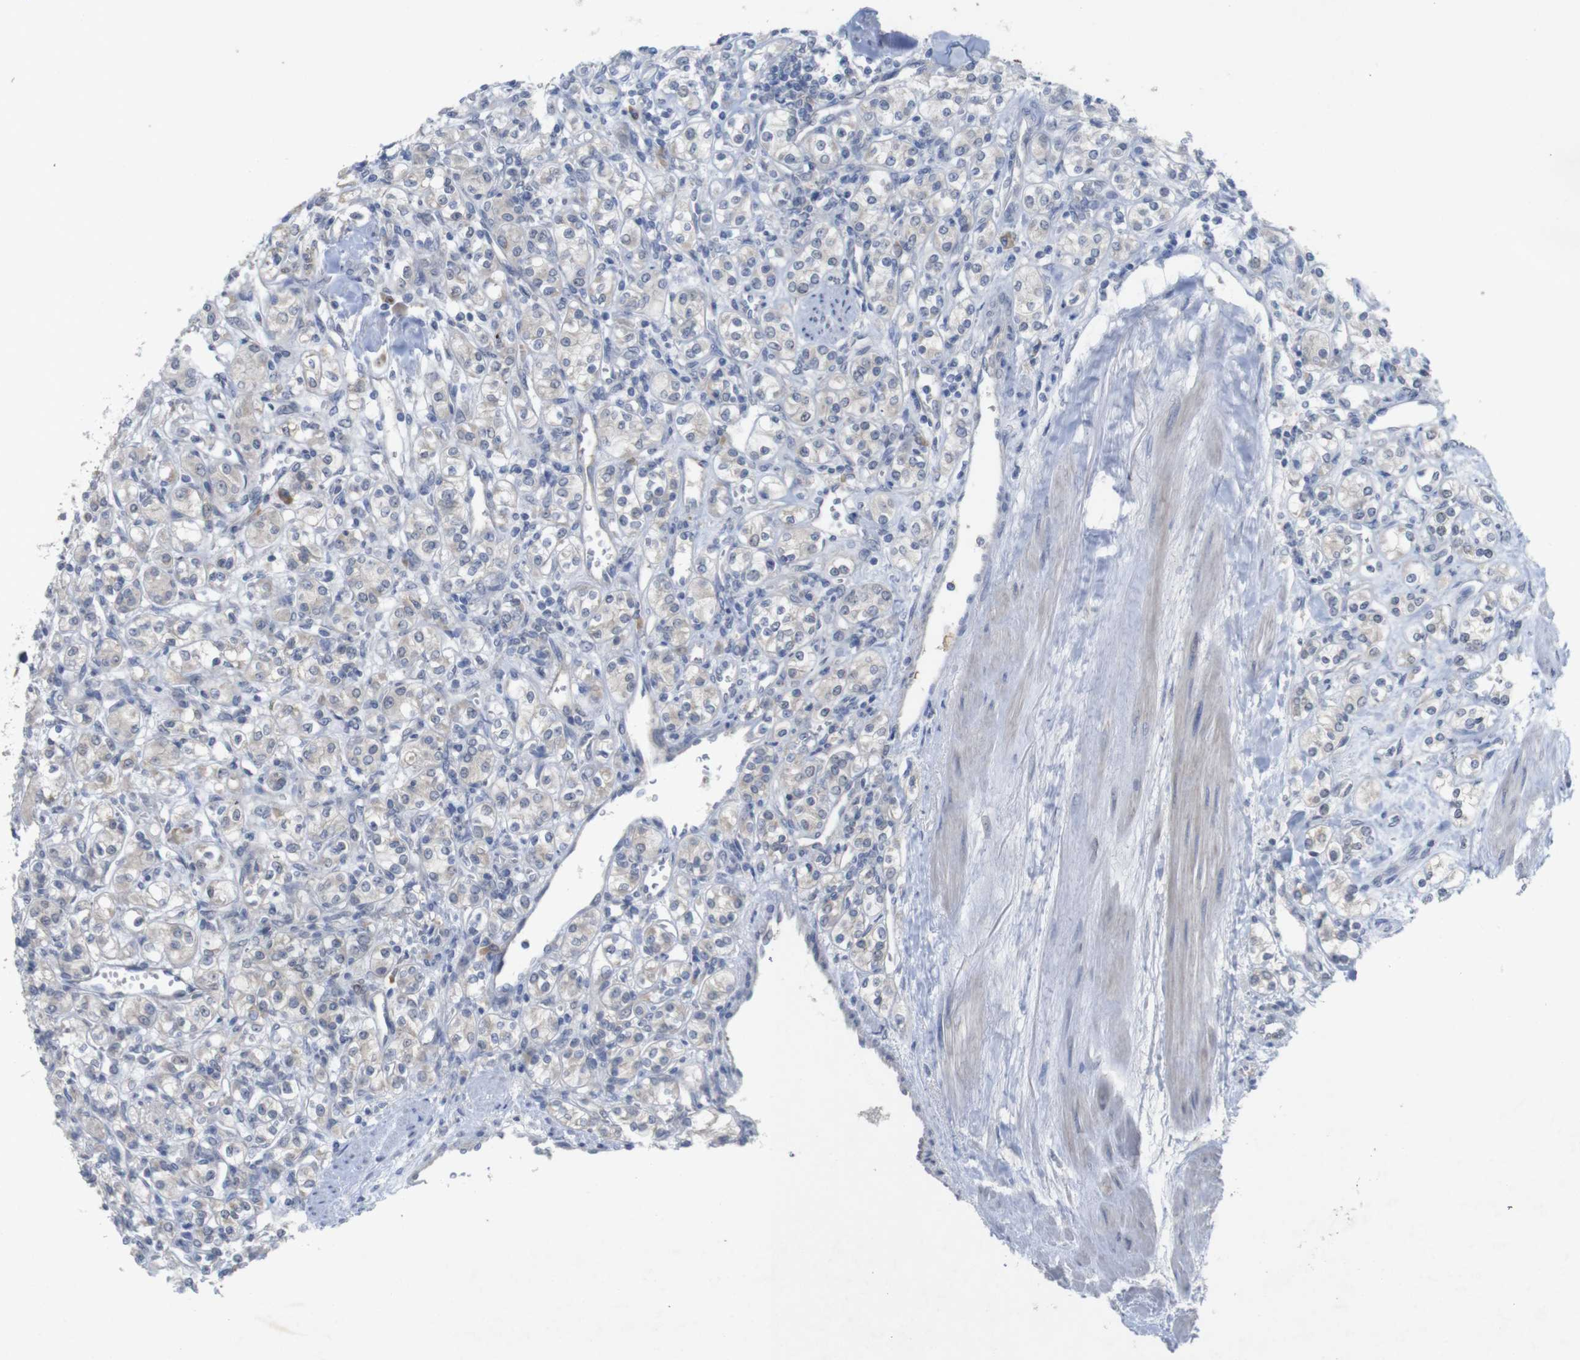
{"staining": {"intensity": "negative", "quantity": "none", "location": "none"}, "tissue": "renal cancer", "cell_type": "Tumor cells", "image_type": "cancer", "snomed": [{"axis": "morphology", "description": "Adenocarcinoma, NOS"}, {"axis": "topography", "description": "Kidney"}], "caption": "This histopathology image is of renal cancer (adenocarcinoma) stained with IHC to label a protein in brown with the nuclei are counter-stained blue. There is no expression in tumor cells.", "gene": "BCAR3", "patient": {"sex": "male", "age": 77}}